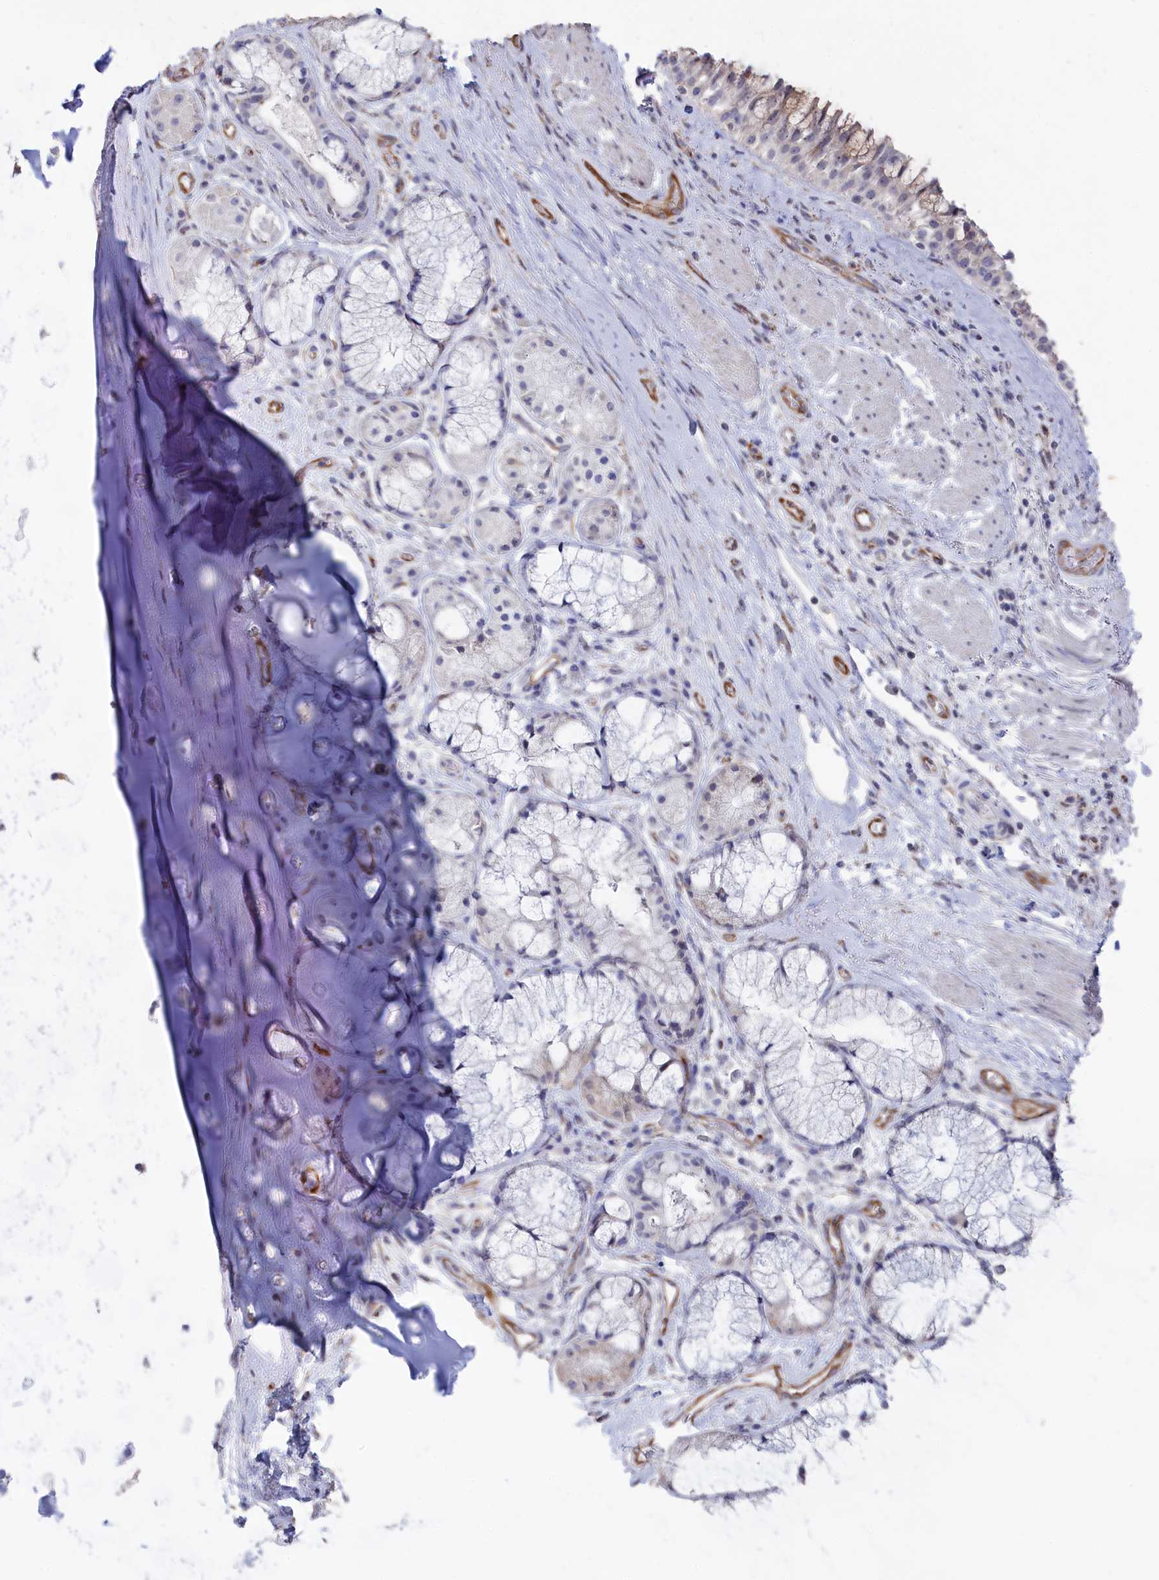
{"staining": {"intensity": "negative", "quantity": "none", "location": "none"}, "tissue": "adipose tissue", "cell_type": "Adipocytes", "image_type": "normal", "snomed": [{"axis": "morphology", "description": "Normal tissue, NOS"}, {"axis": "morphology", "description": "Squamous cell carcinoma, NOS"}, {"axis": "topography", "description": "Bronchus"}, {"axis": "topography", "description": "Lung"}], "caption": "Immunohistochemistry (IHC) of benign adipose tissue reveals no expression in adipocytes. (DAB (3,3'-diaminobenzidine) immunohistochemistry, high magnification).", "gene": "SEMG2", "patient": {"sex": "male", "age": 64}}